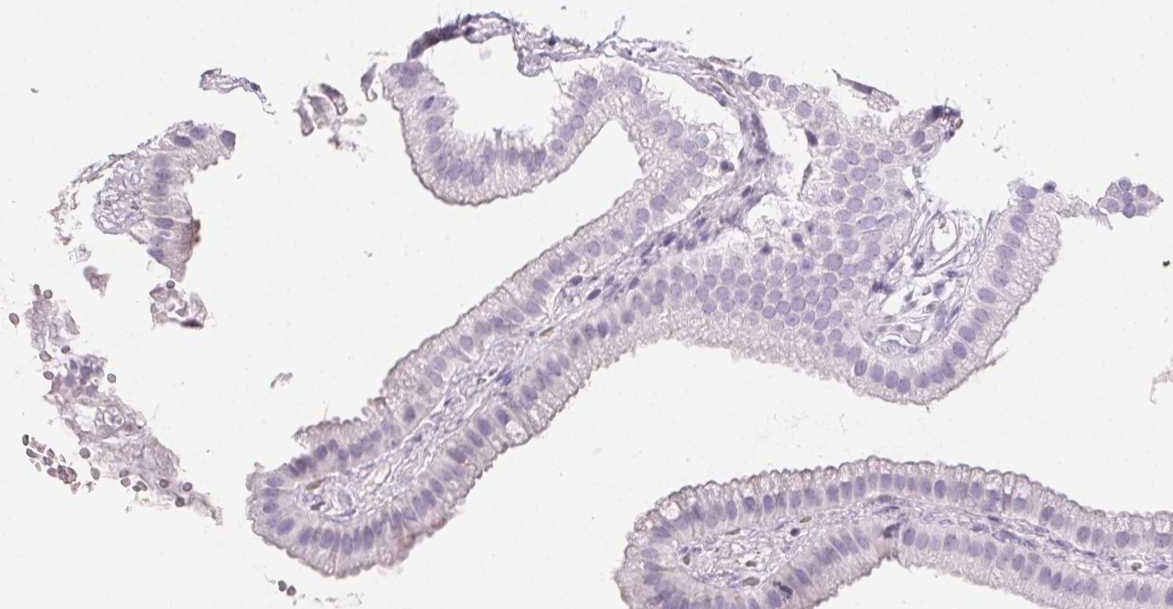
{"staining": {"intensity": "negative", "quantity": "none", "location": "none"}, "tissue": "gallbladder", "cell_type": "Glandular cells", "image_type": "normal", "snomed": [{"axis": "morphology", "description": "Normal tissue, NOS"}, {"axis": "topography", "description": "Gallbladder"}], "caption": "Glandular cells are negative for brown protein staining in unremarkable gallbladder. (DAB (3,3'-diaminobenzidine) immunohistochemistry, high magnification).", "gene": "PADI4", "patient": {"sex": "female", "age": 63}}